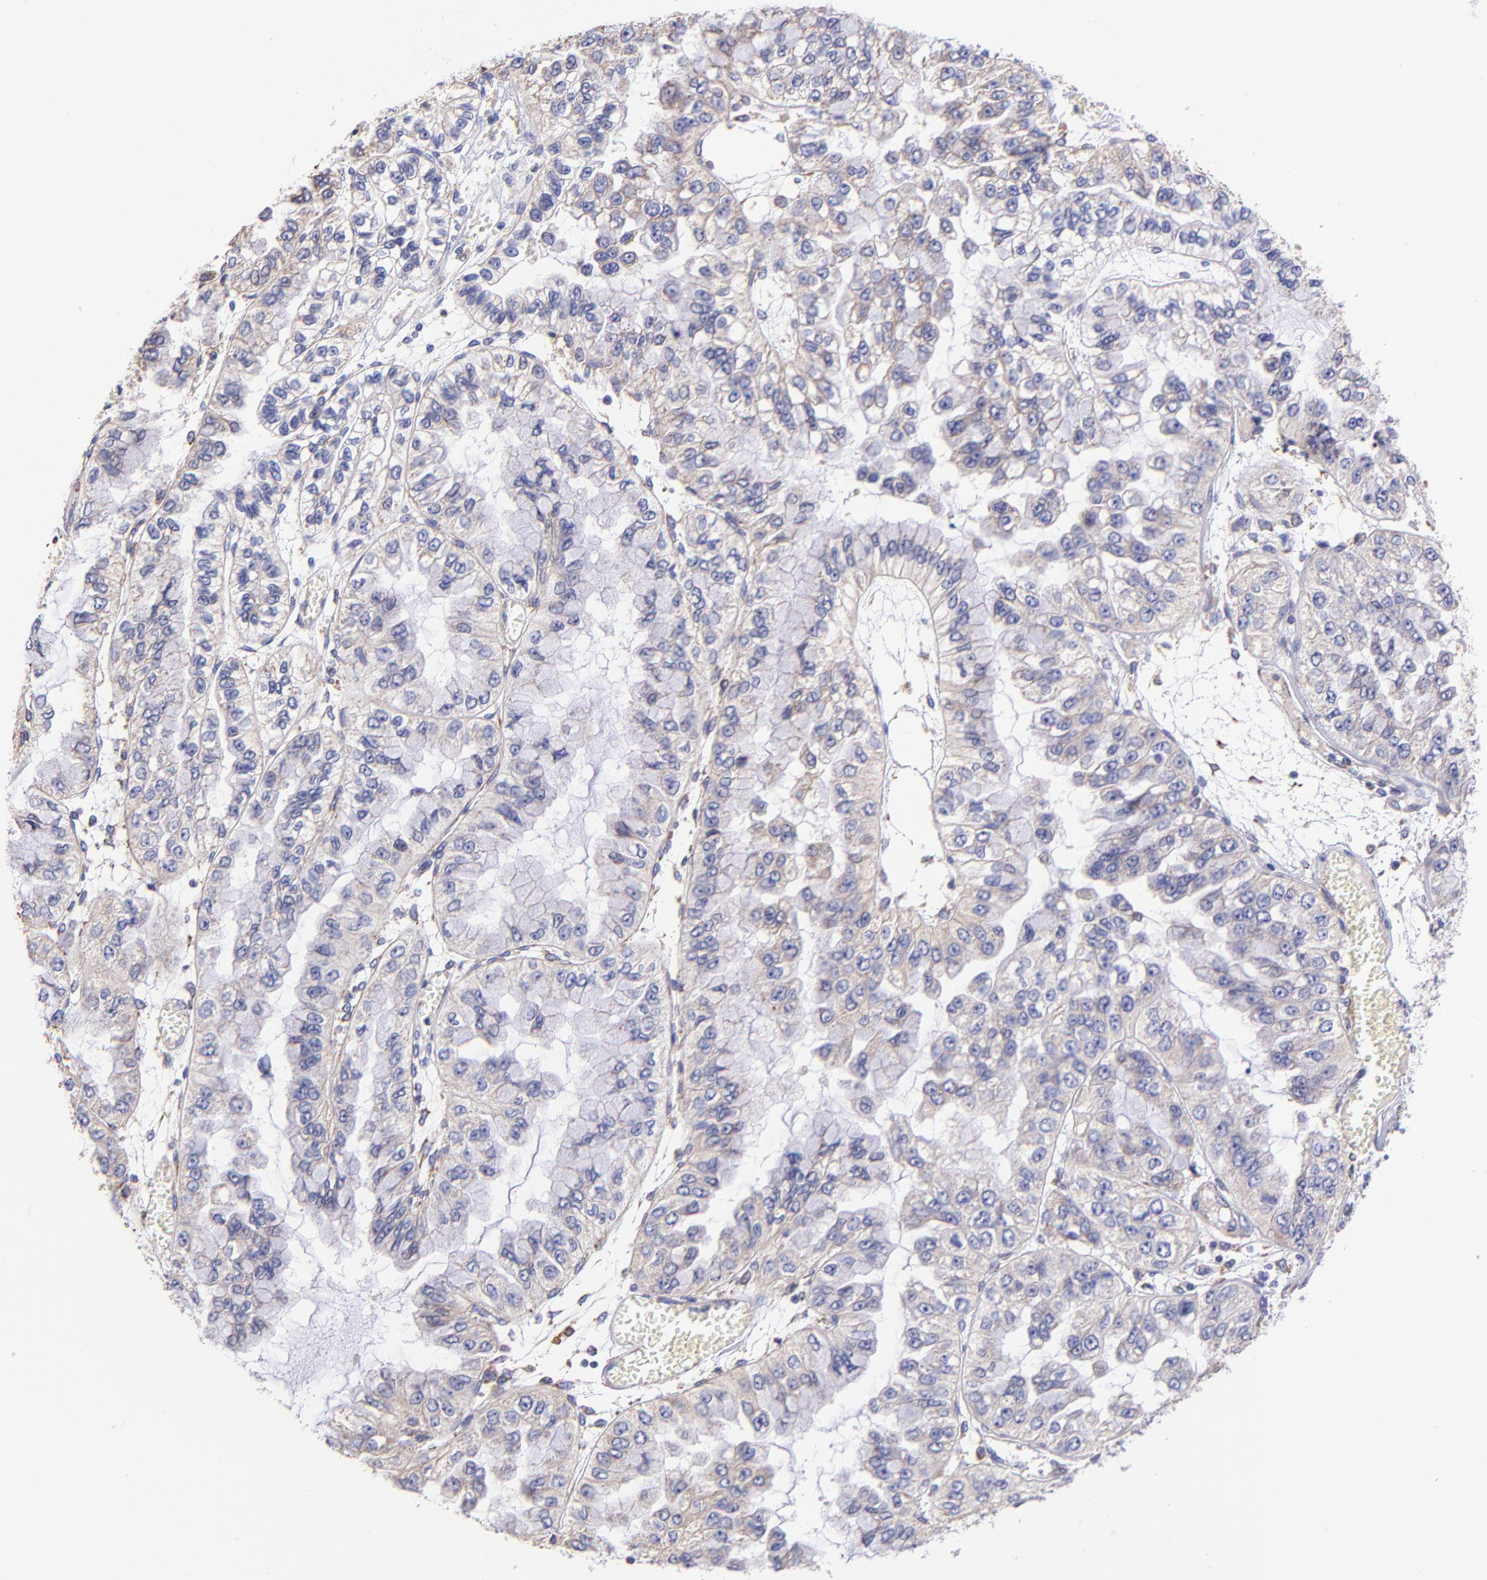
{"staining": {"intensity": "weak", "quantity": "25%-75%", "location": "cytoplasmic/membranous"}, "tissue": "liver cancer", "cell_type": "Tumor cells", "image_type": "cancer", "snomed": [{"axis": "morphology", "description": "Cholangiocarcinoma"}, {"axis": "topography", "description": "Liver"}], "caption": "Immunohistochemistry (IHC) of human liver cancer (cholangiocarcinoma) exhibits low levels of weak cytoplasmic/membranous staining in about 25%-75% of tumor cells.", "gene": "PREX1", "patient": {"sex": "female", "age": 79}}